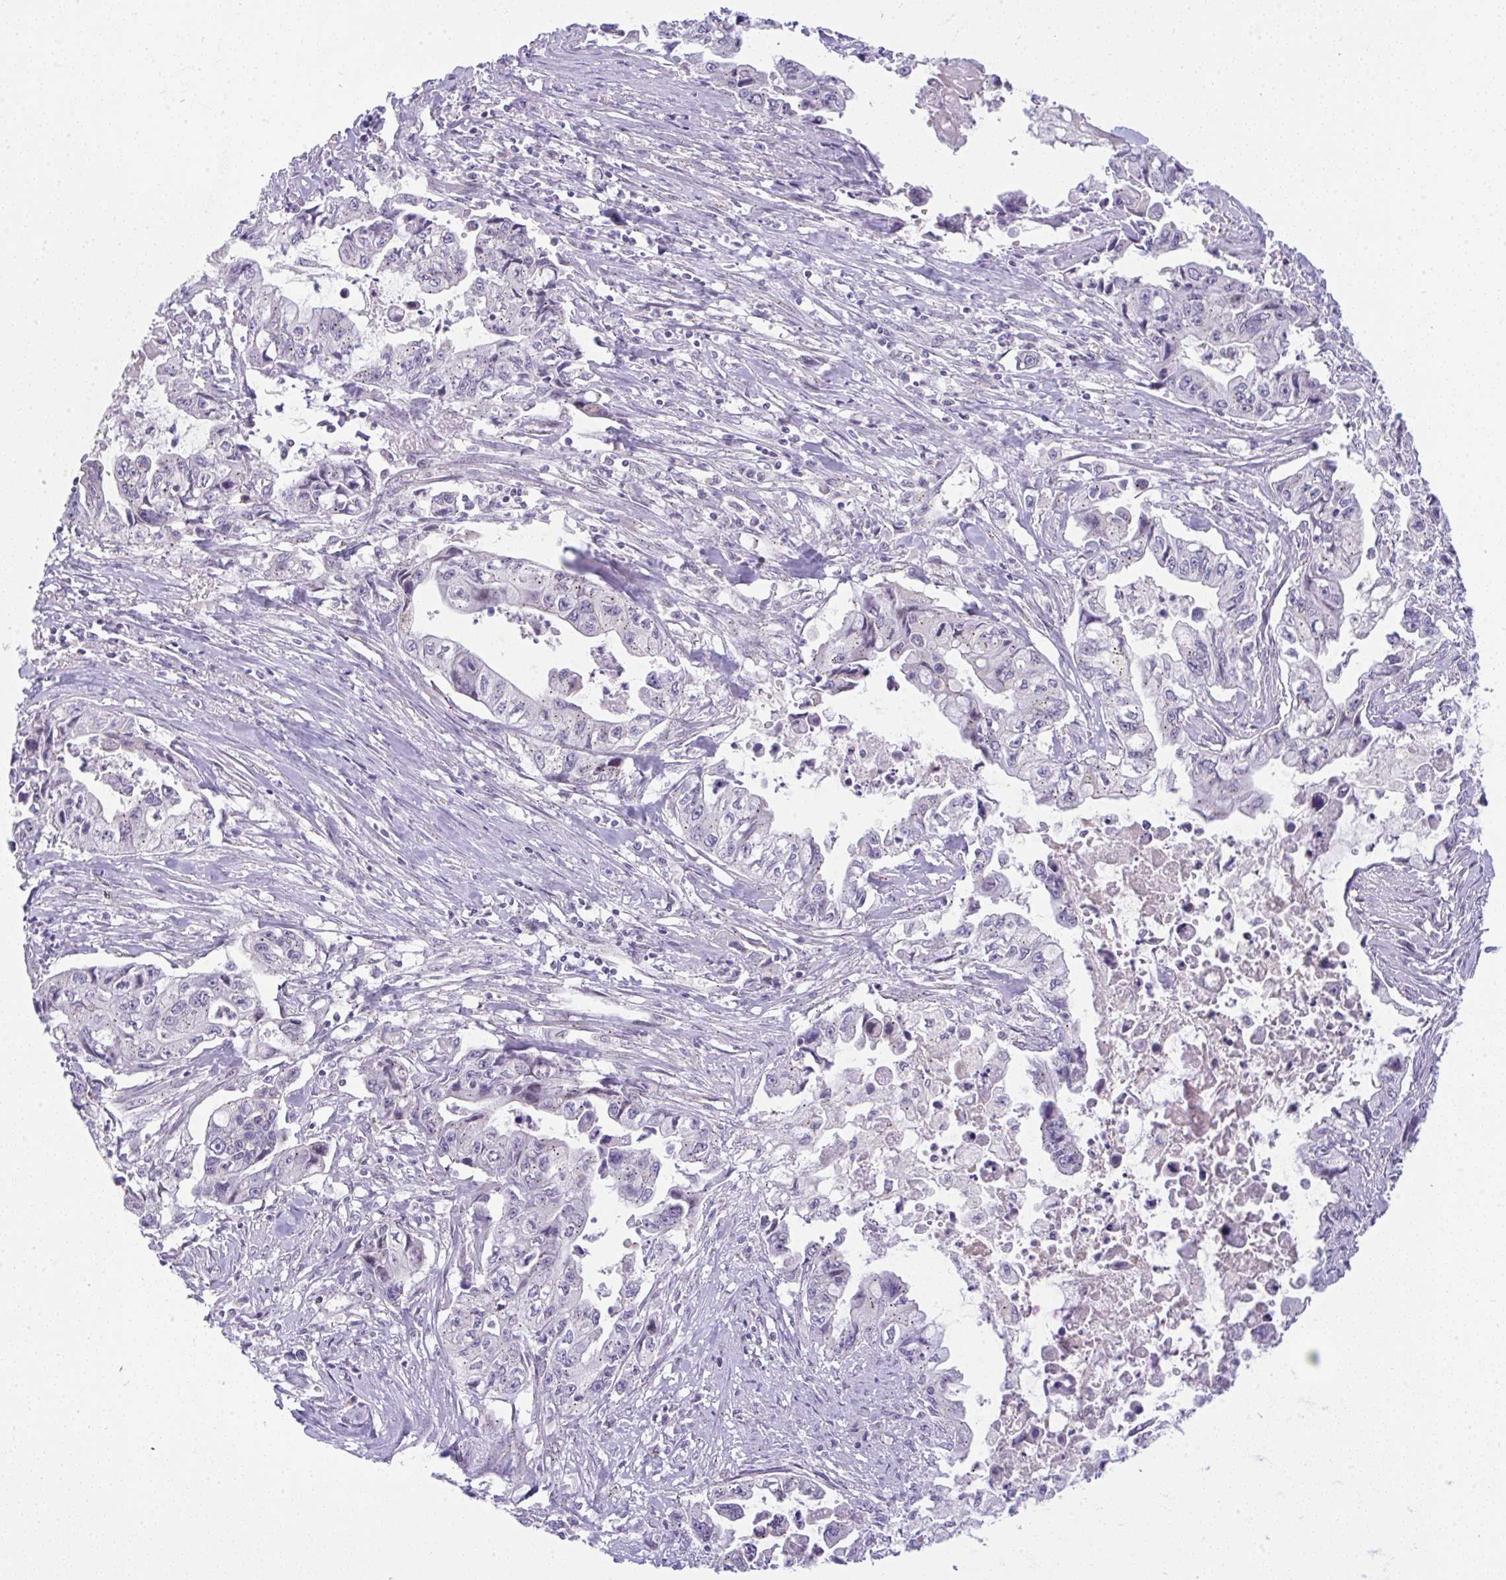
{"staining": {"intensity": "weak", "quantity": "<25%", "location": "cytoplasmic/membranous"}, "tissue": "pancreatic cancer", "cell_type": "Tumor cells", "image_type": "cancer", "snomed": [{"axis": "morphology", "description": "Adenocarcinoma, NOS"}, {"axis": "topography", "description": "Pancreas"}], "caption": "Immunohistochemistry micrograph of neoplastic tissue: human pancreatic adenocarcinoma stained with DAB demonstrates no significant protein expression in tumor cells.", "gene": "FAM177A1", "patient": {"sex": "male", "age": 66}}